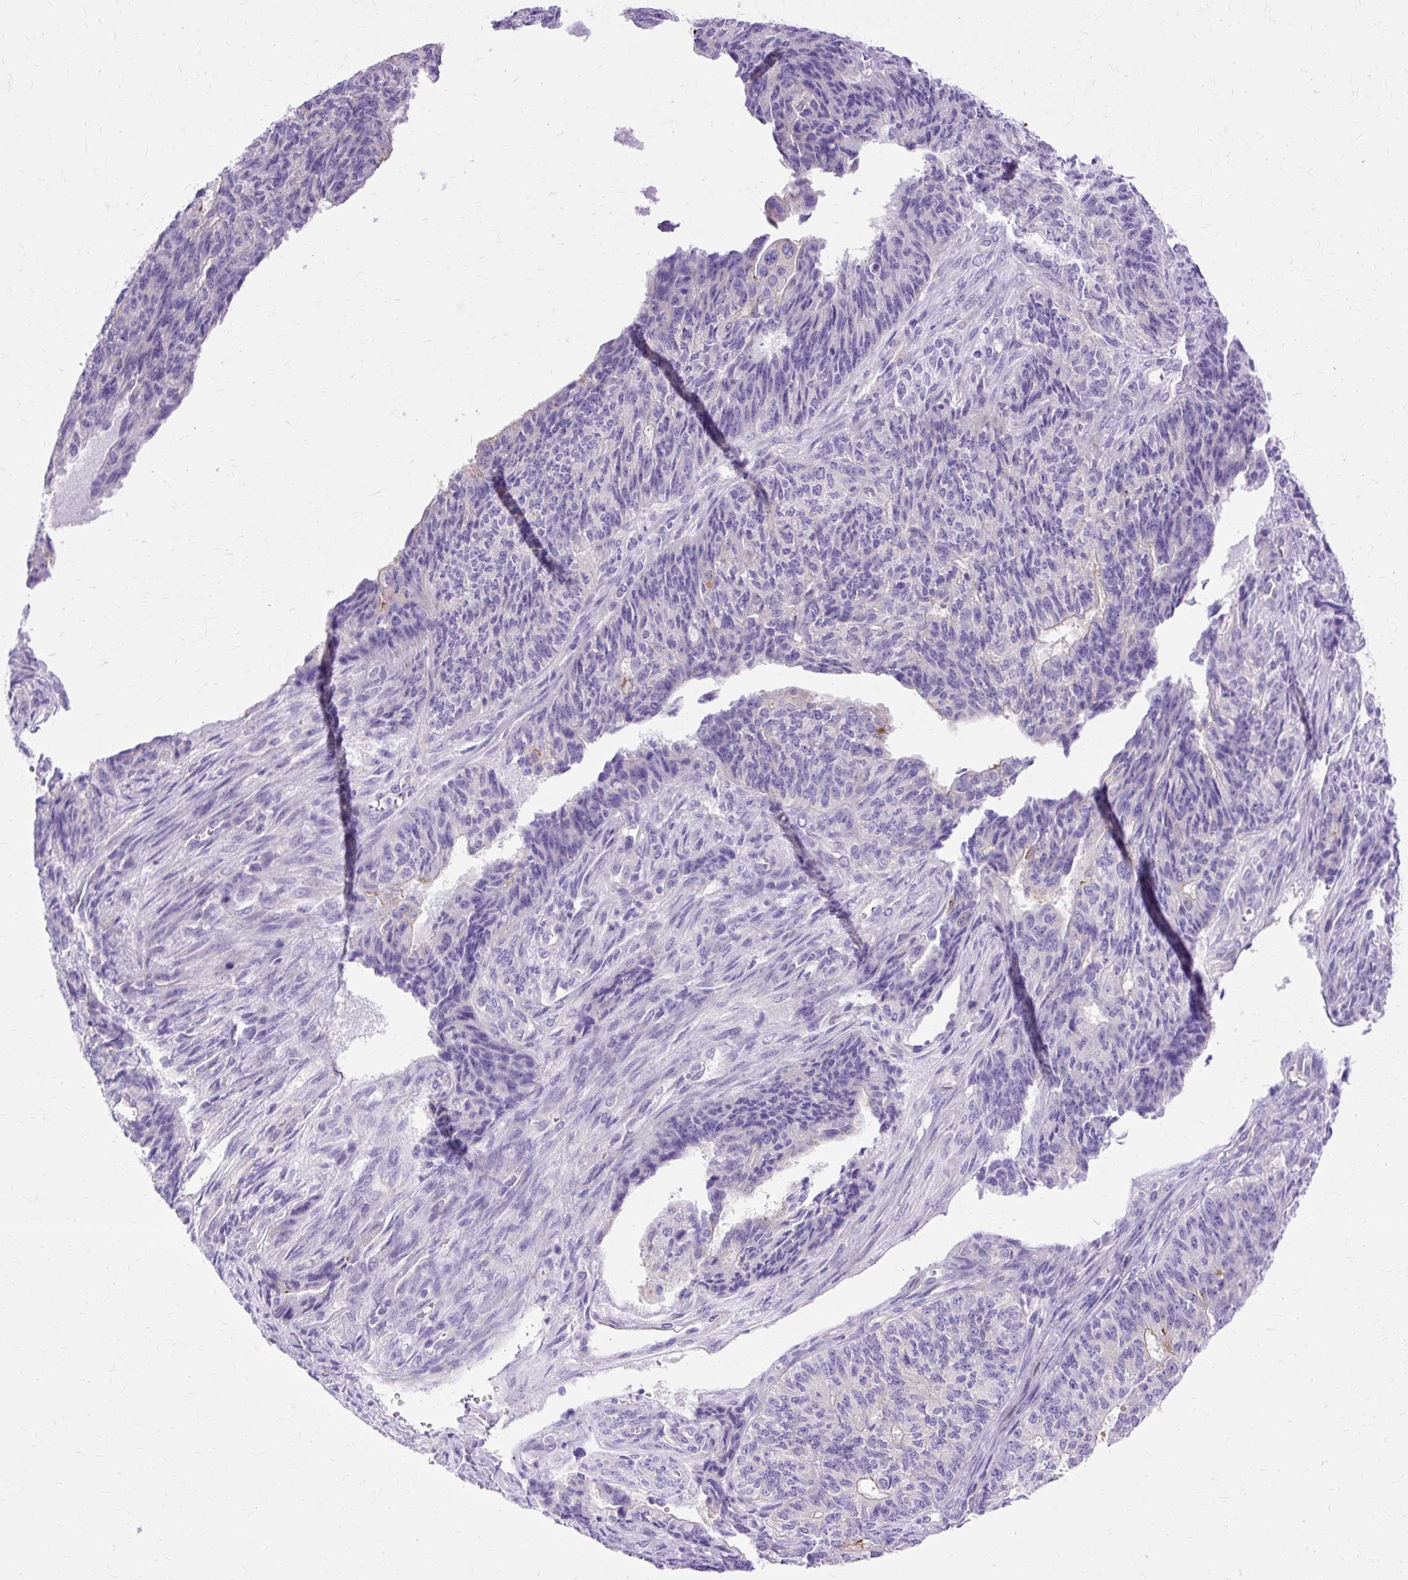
{"staining": {"intensity": "negative", "quantity": "none", "location": "none"}, "tissue": "endometrial cancer", "cell_type": "Tumor cells", "image_type": "cancer", "snomed": [{"axis": "morphology", "description": "Adenocarcinoma, NOS"}, {"axis": "topography", "description": "Endometrium"}], "caption": "IHC micrograph of neoplastic tissue: human endometrial cancer (adenocarcinoma) stained with DAB demonstrates no significant protein staining in tumor cells.", "gene": "MYO6", "patient": {"sex": "female", "age": 32}}